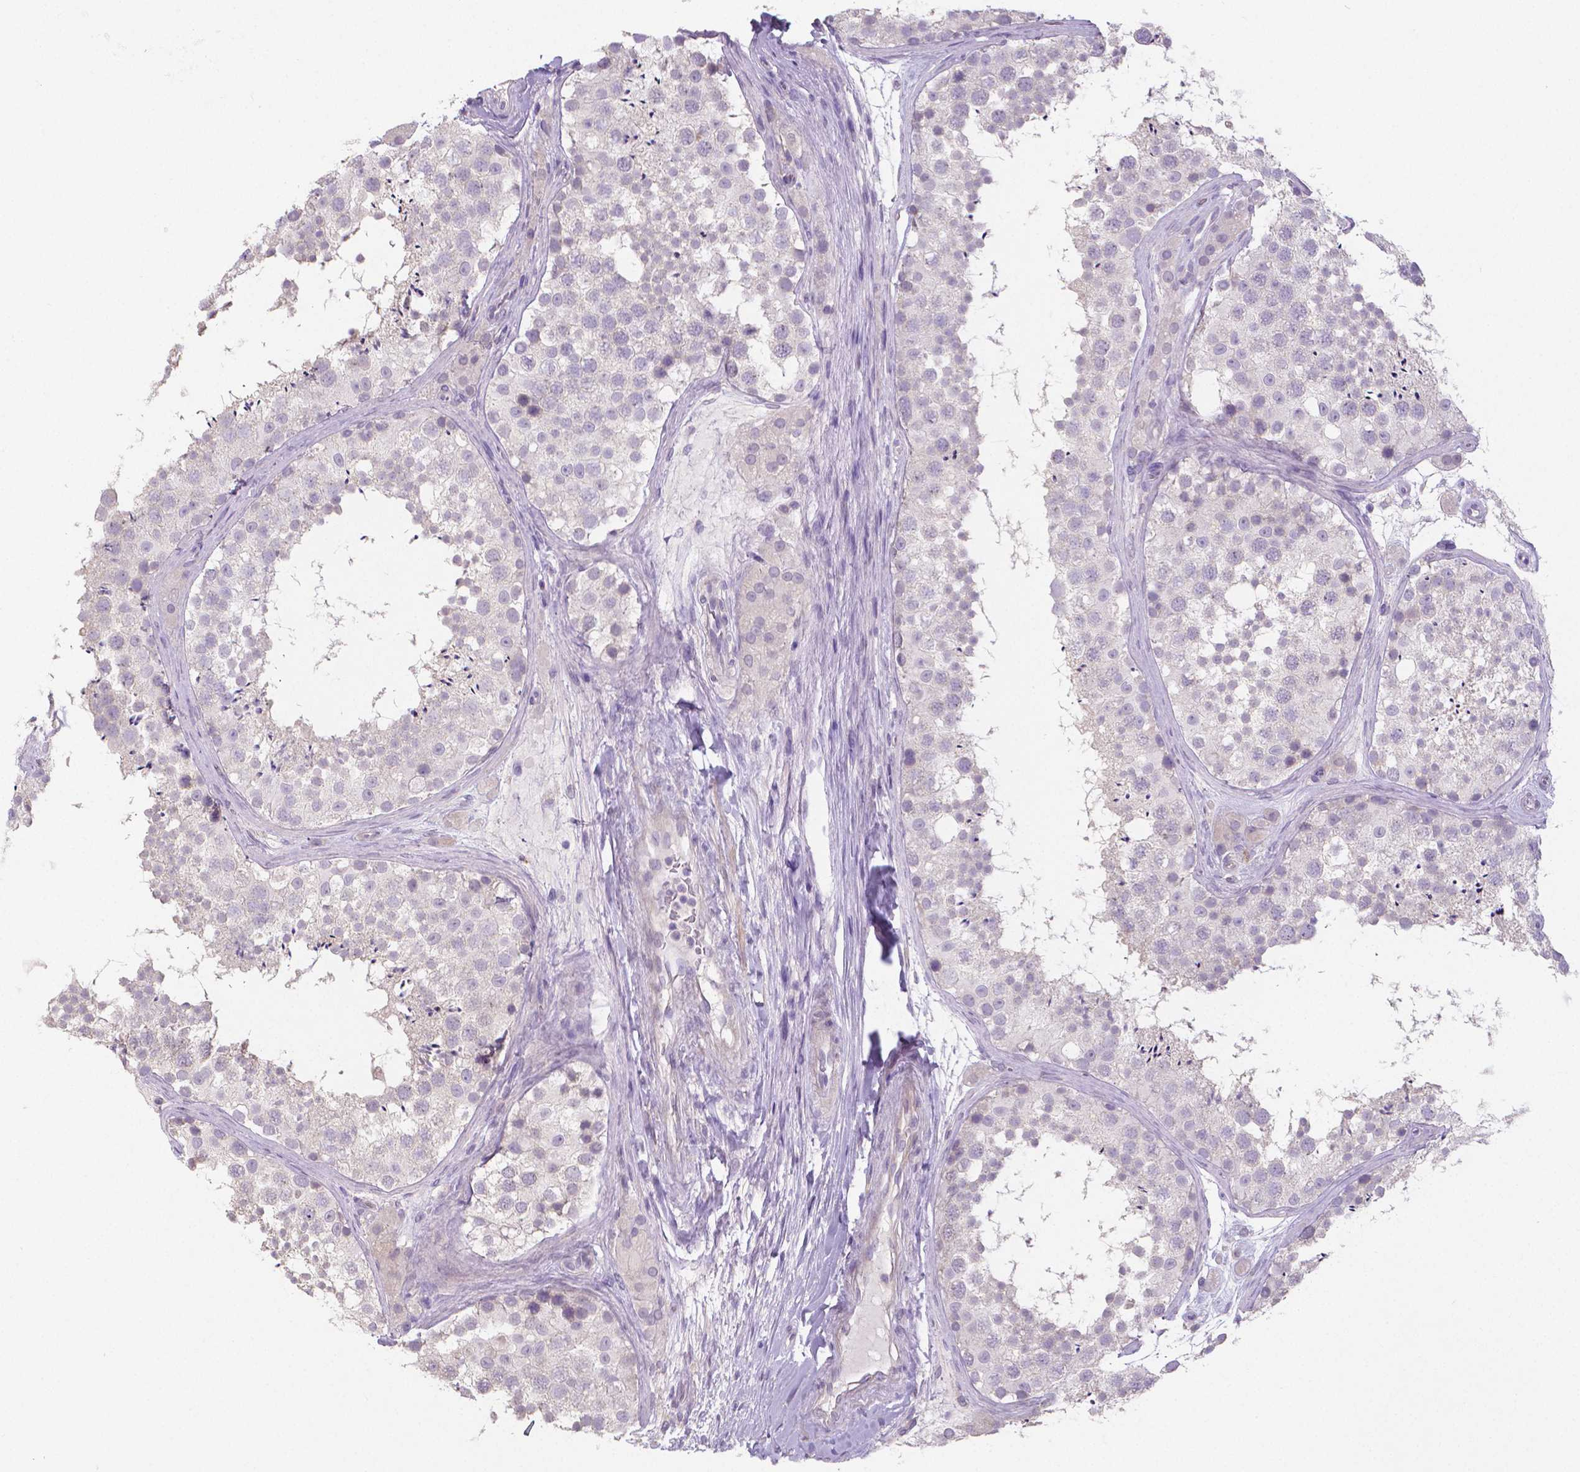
{"staining": {"intensity": "negative", "quantity": "none", "location": "none"}, "tissue": "testis", "cell_type": "Cells in seminiferous ducts", "image_type": "normal", "snomed": [{"axis": "morphology", "description": "Normal tissue, NOS"}, {"axis": "topography", "description": "Testis"}], "caption": "High power microscopy histopathology image of an immunohistochemistry (IHC) photomicrograph of benign testis, revealing no significant staining in cells in seminiferous ducts.", "gene": "CRMP1", "patient": {"sex": "male", "age": 41}}